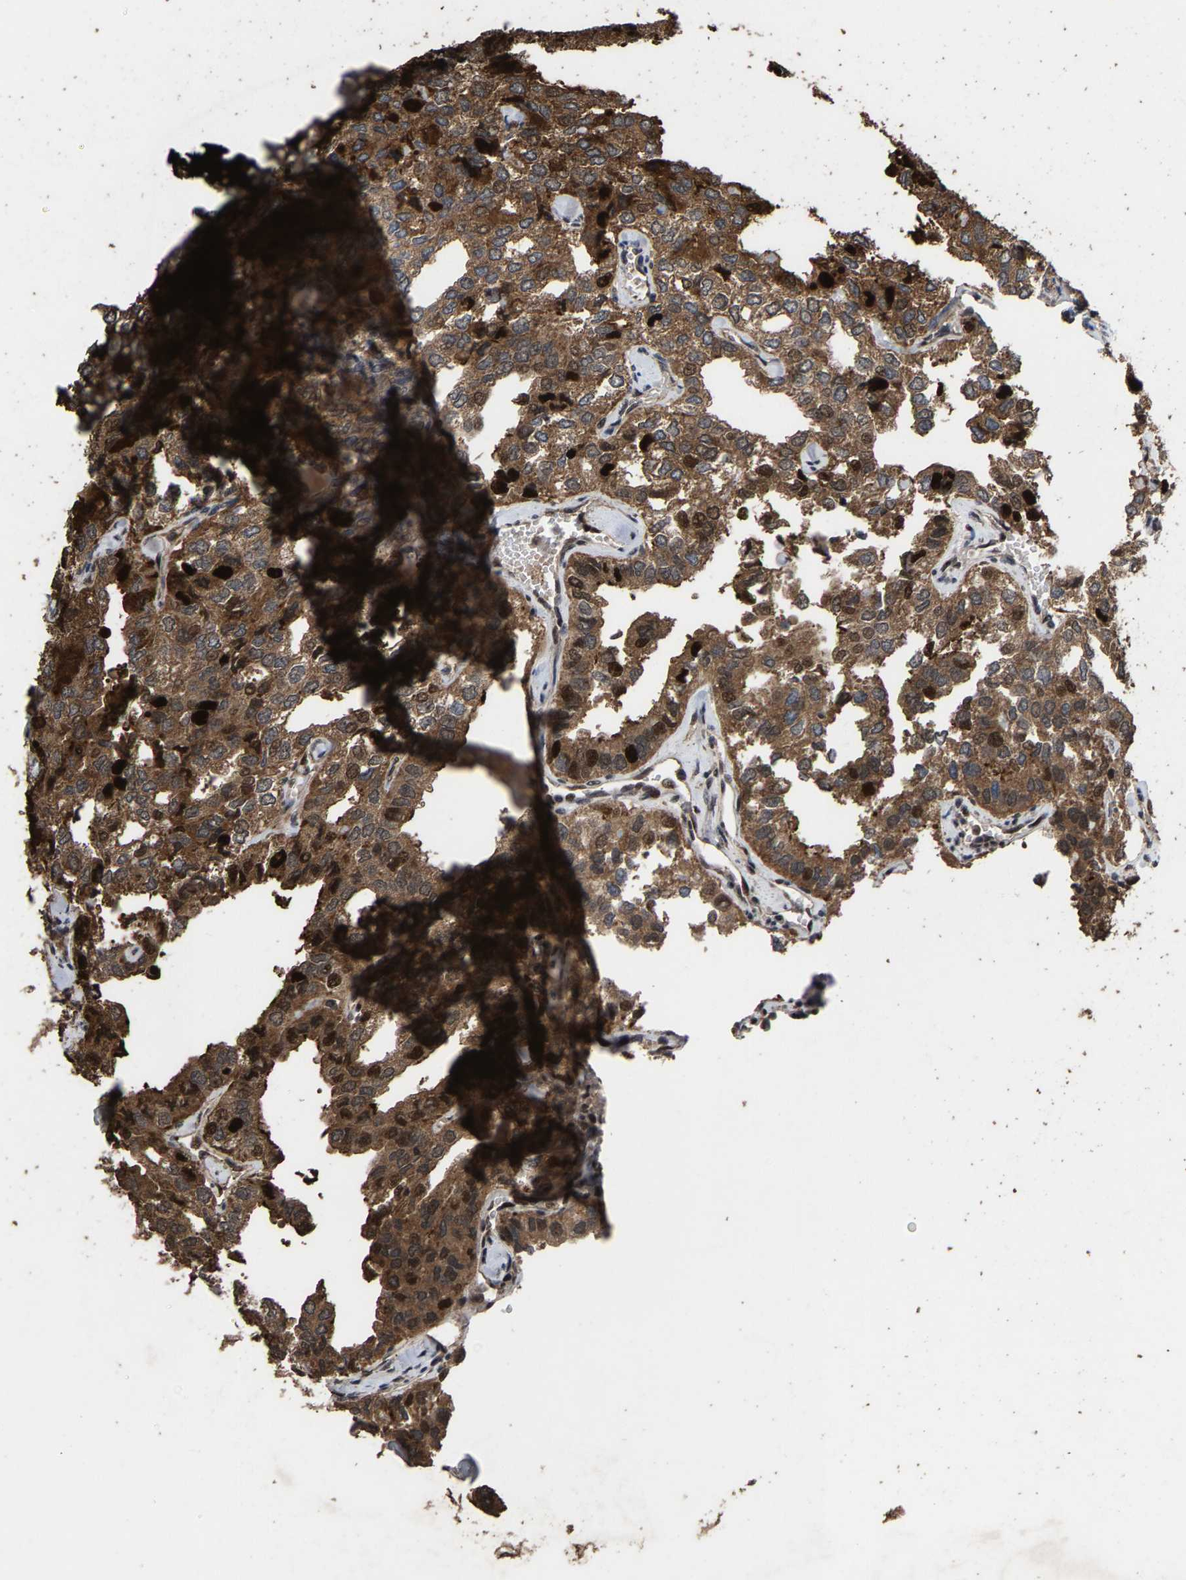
{"staining": {"intensity": "moderate", "quantity": ">75%", "location": "cytoplasmic/membranous"}, "tissue": "thyroid cancer", "cell_type": "Tumor cells", "image_type": "cancer", "snomed": [{"axis": "morphology", "description": "Follicular adenoma carcinoma, NOS"}, {"axis": "topography", "description": "Thyroid gland"}], "caption": "This is a photomicrograph of IHC staining of thyroid follicular adenoma carcinoma, which shows moderate positivity in the cytoplasmic/membranous of tumor cells.", "gene": "HAUS6", "patient": {"sex": "male", "age": 75}}